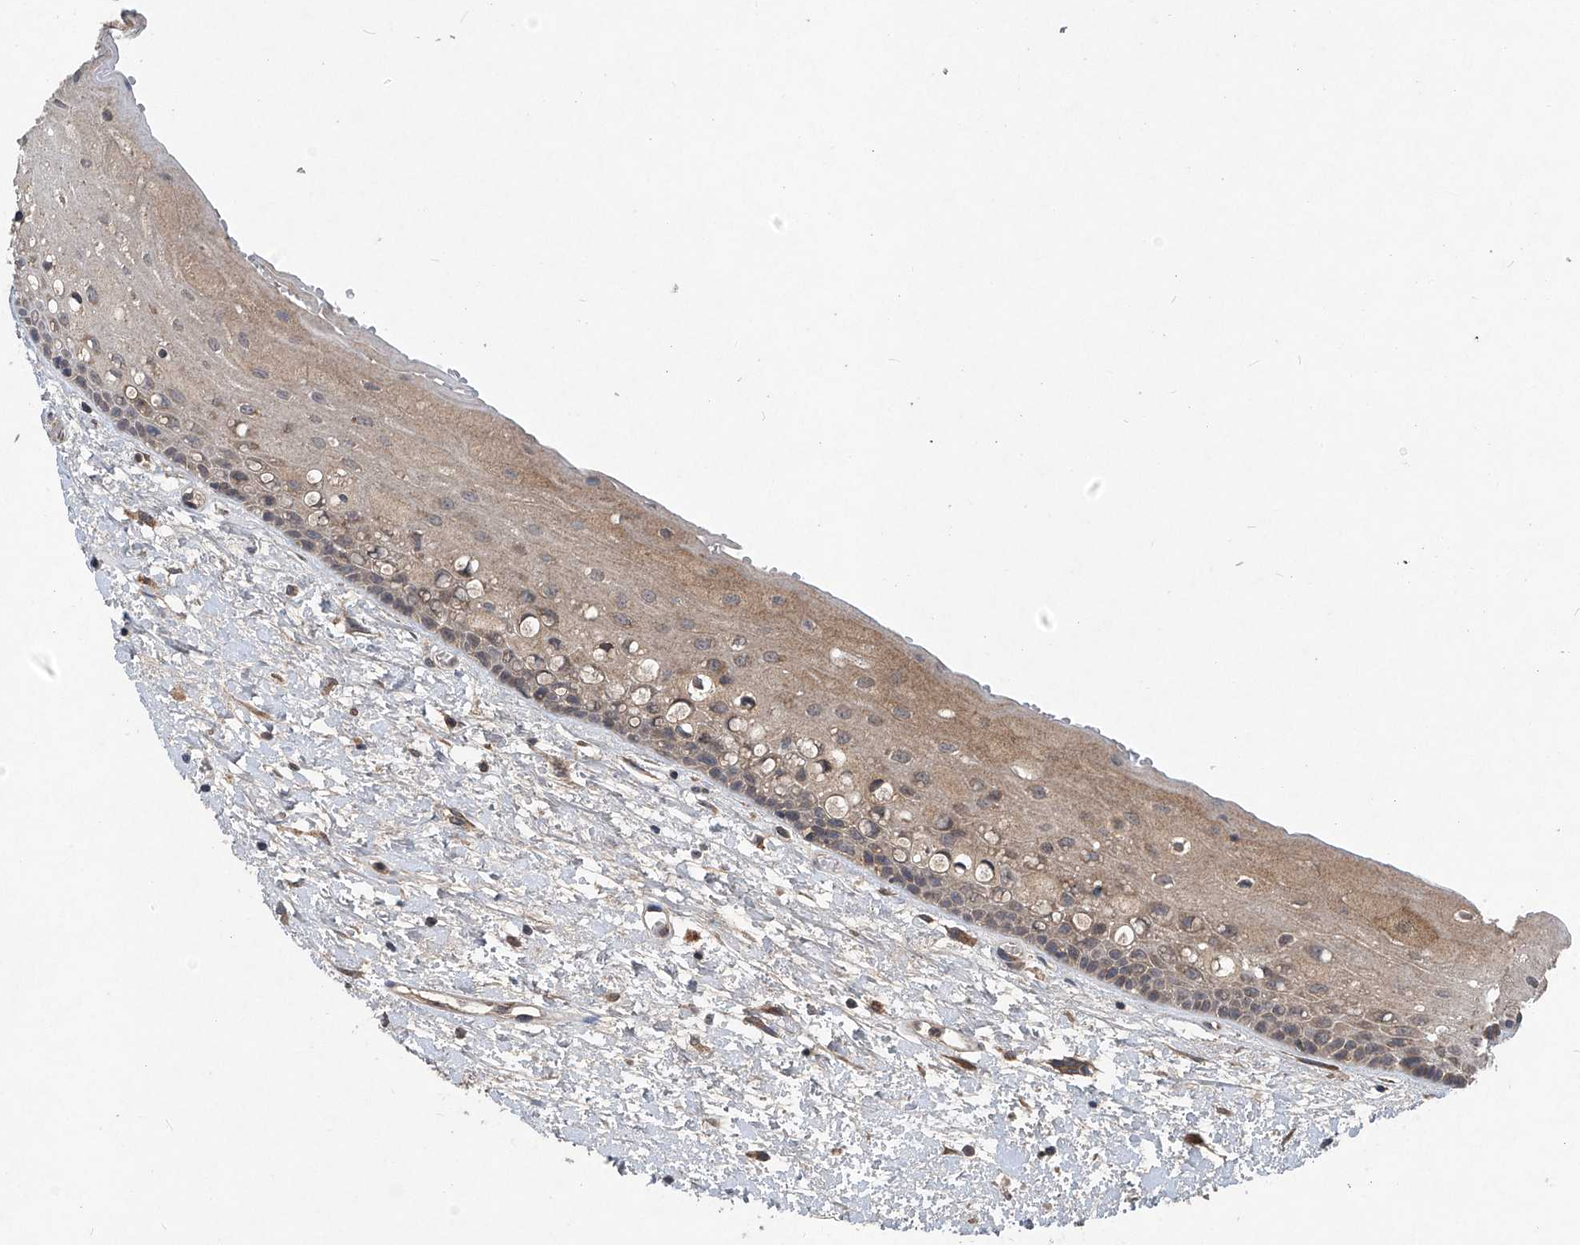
{"staining": {"intensity": "weak", "quantity": ">75%", "location": "cytoplasmic/membranous"}, "tissue": "oral mucosa", "cell_type": "Squamous epithelial cells", "image_type": "normal", "snomed": [{"axis": "morphology", "description": "Normal tissue, NOS"}, {"axis": "topography", "description": "Oral tissue"}], "caption": "DAB (3,3'-diaminobenzidine) immunohistochemical staining of normal human oral mucosa reveals weak cytoplasmic/membranous protein positivity in about >75% of squamous epithelial cells.", "gene": "SUMF2", "patient": {"sex": "female", "age": 76}}